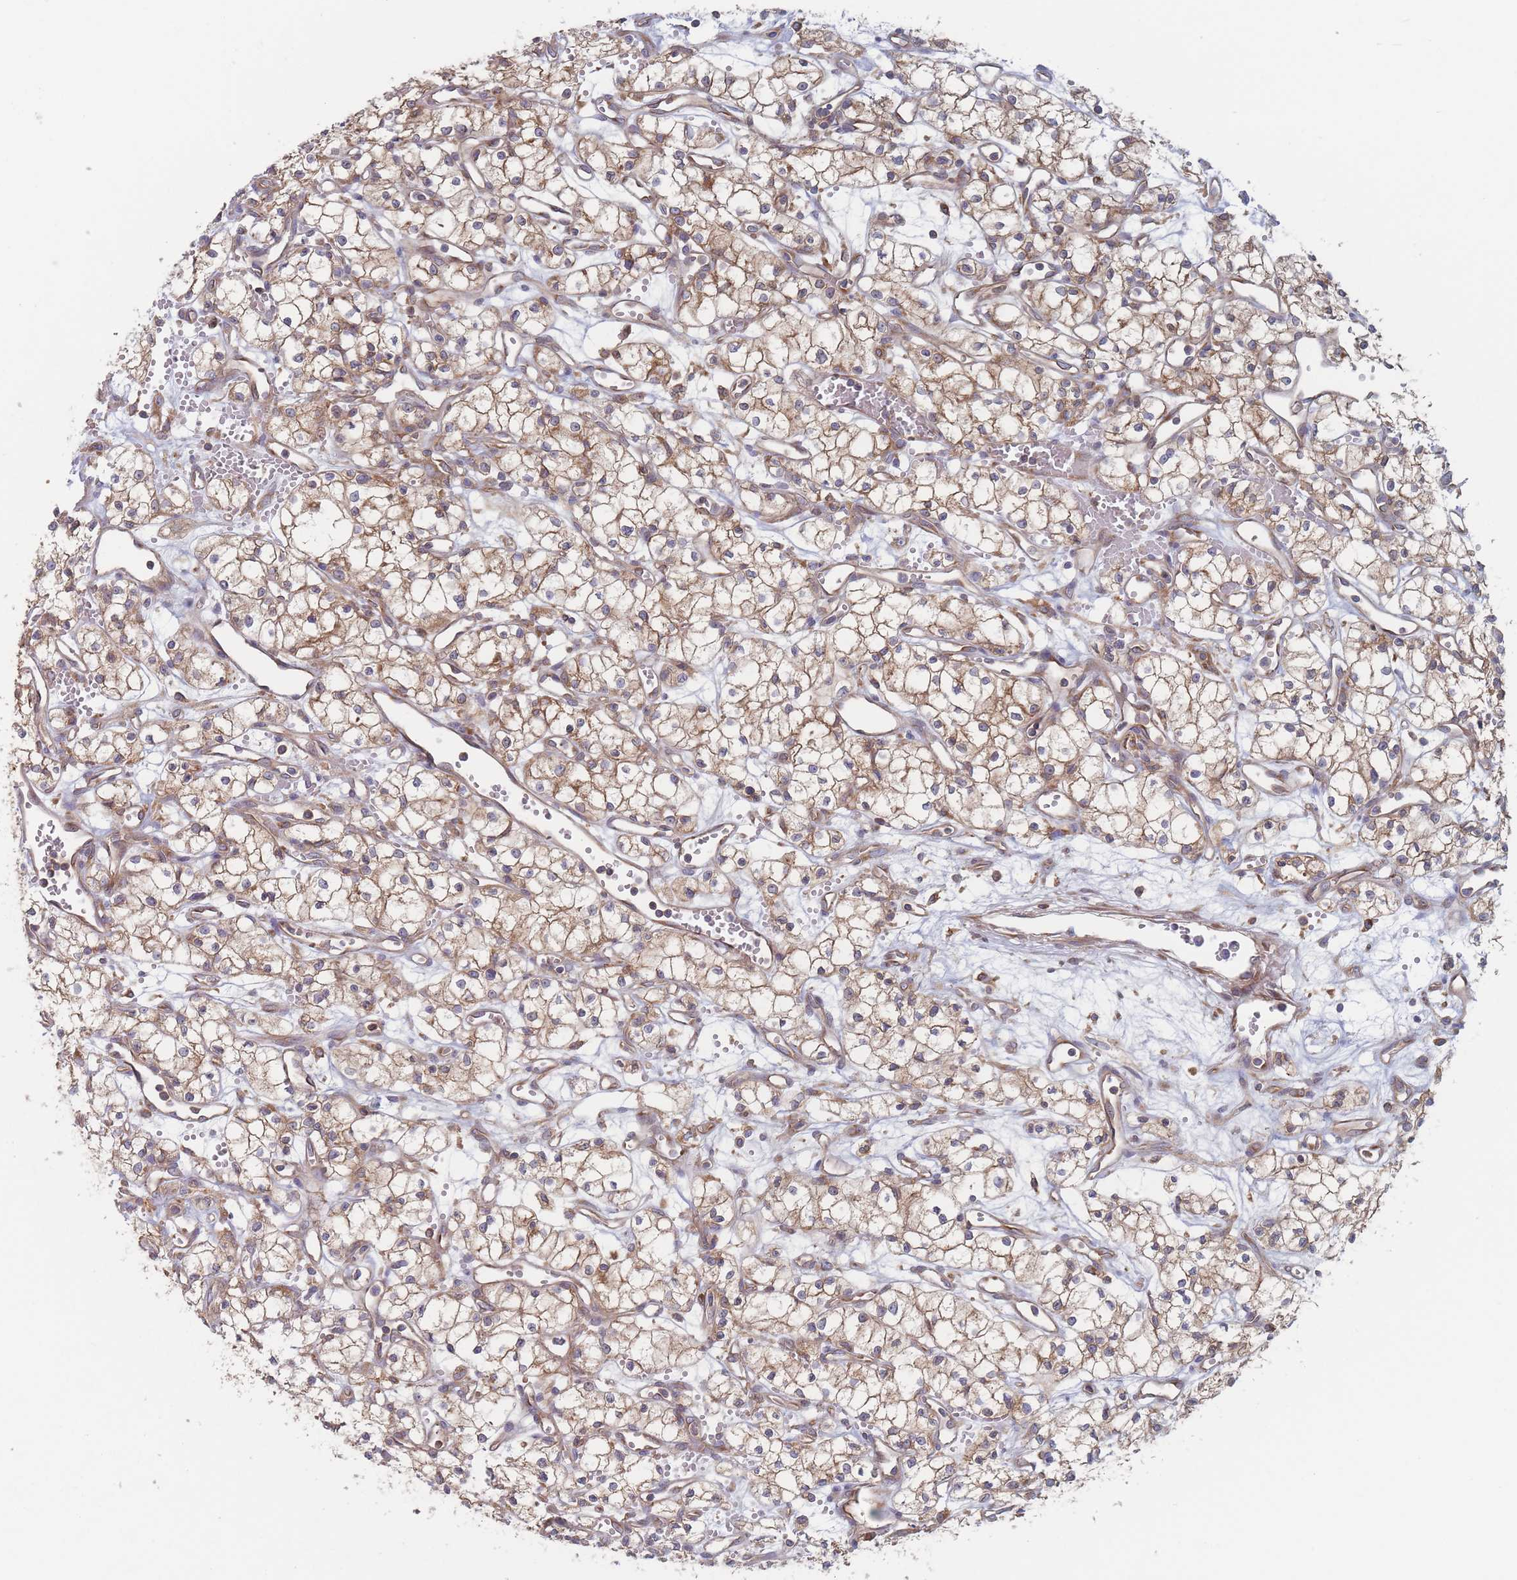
{"staining": {"intensity": "moderate", "quantity": "25%-75%", "location": "cytoplasmic/membranous"}, "tissue": "renal cancer", "cell_type": "Tumor cells", "image_type": "cancer", "snomed": [{"axis": "morphology", "description": "Adenocarcinoma, NOS"}, {"axis": "topography", "description": "Kidney"}], "caption": "Protein staining of renal cancer (adenocarcinoma) tissue displays moderate cytoplasmic/membranous expression in about 25%-75% of tumor cells. (brown staining indicates protein expression, while blue staining denotes nuclei).", "gene": "KDSR", "patient": {"sex": "male", "age": 59}}